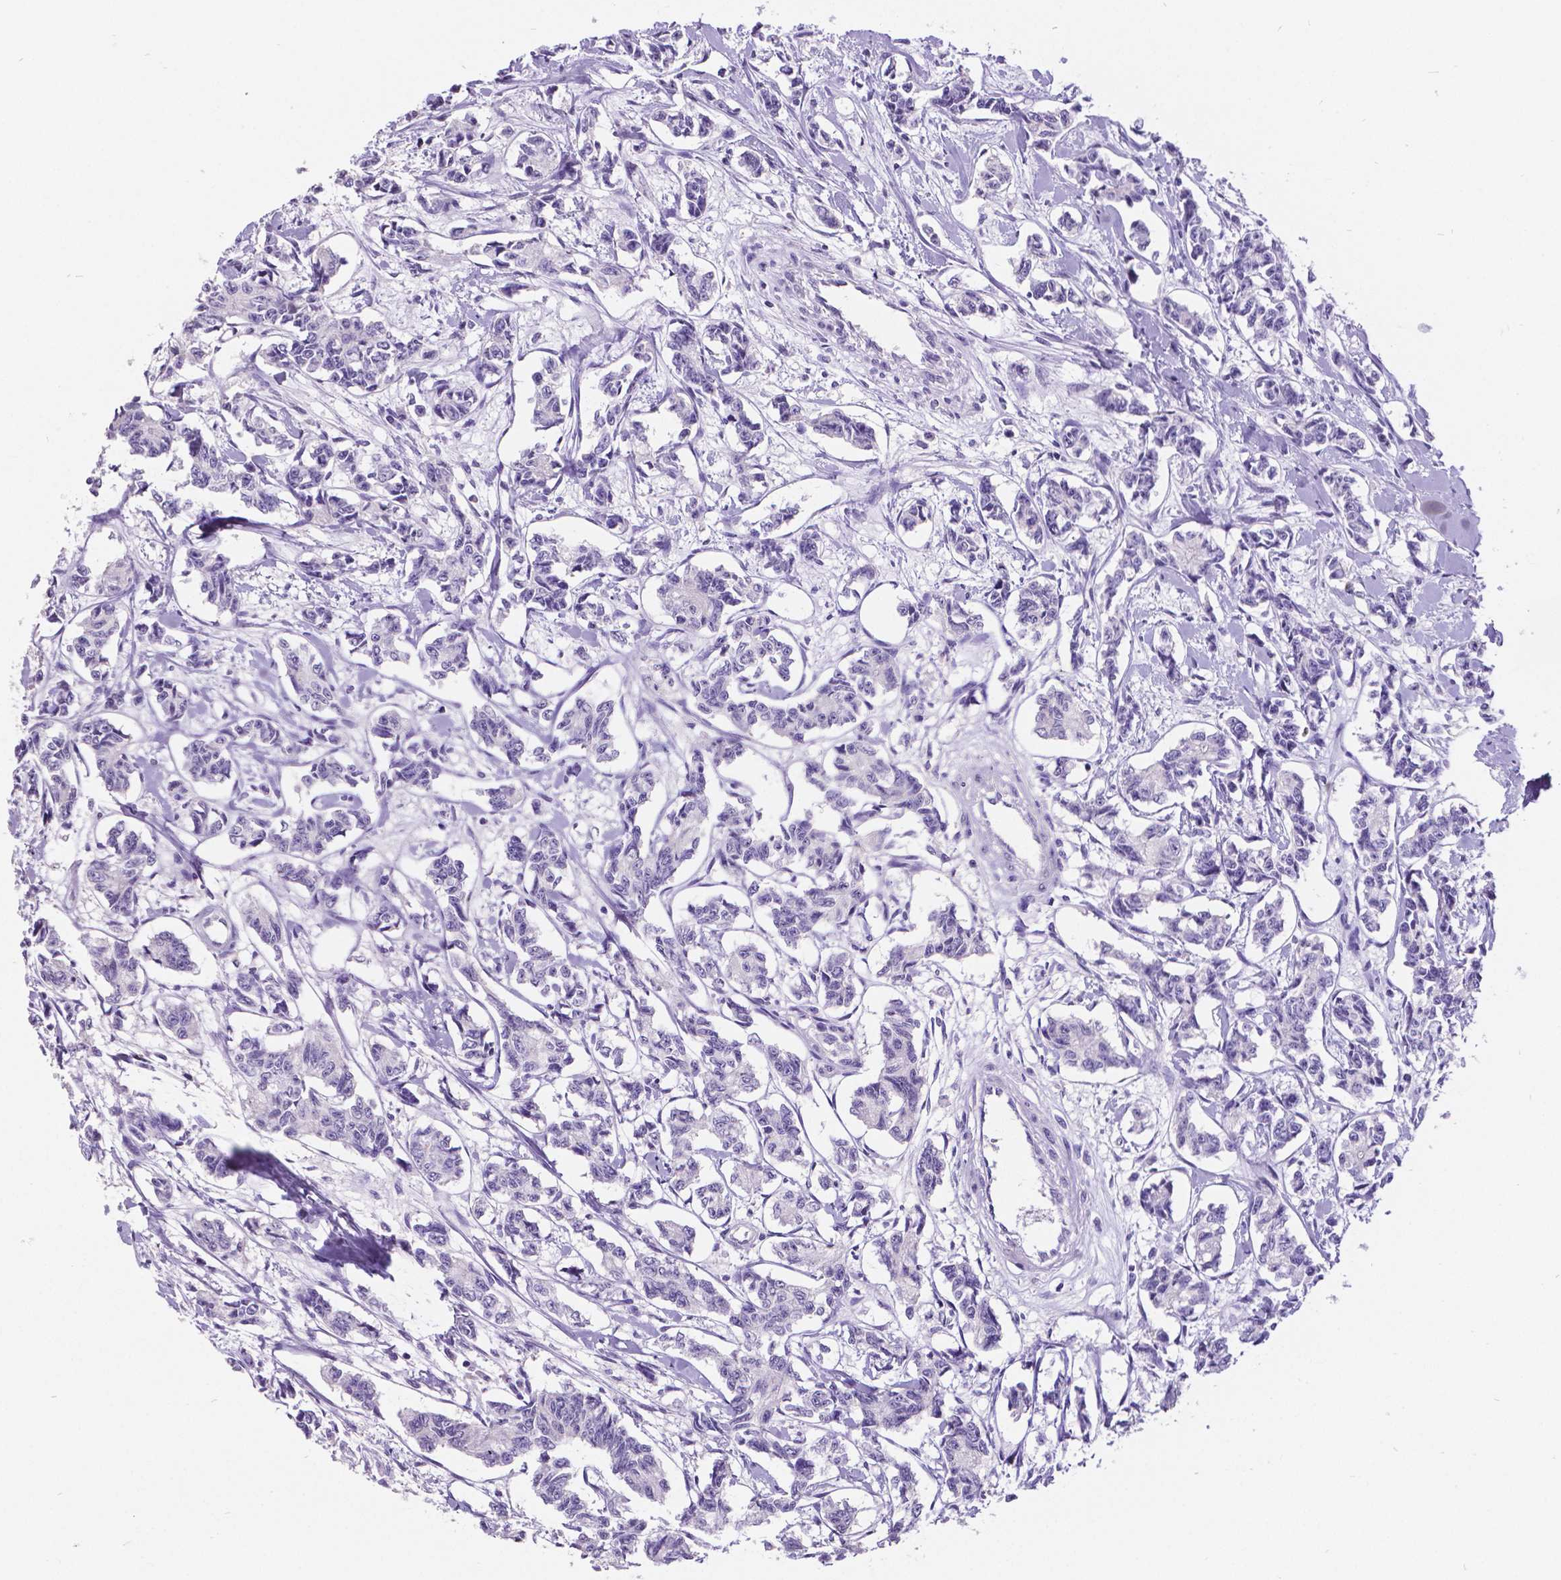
{"staining": {"intensity": "negative", "quantity": "none", "location": "none"}, "tissue": "carcinoid", "cell_type": "Tumor cells", "image_type": "cancer", "snomed": [{"axis": "morphology", "description": "Carcinoid, malignant, NOS"}, {"axis": "topography", "description": "Kidney"}], "caption": "A high-resolution histopathology image shows IHC staining of malignant carcinoid, which displays no significant positivity in tumor cells. Nuclei are stained in blue.", "gene": "SATB2", "patient": {"sex": "female", "age": 41}}